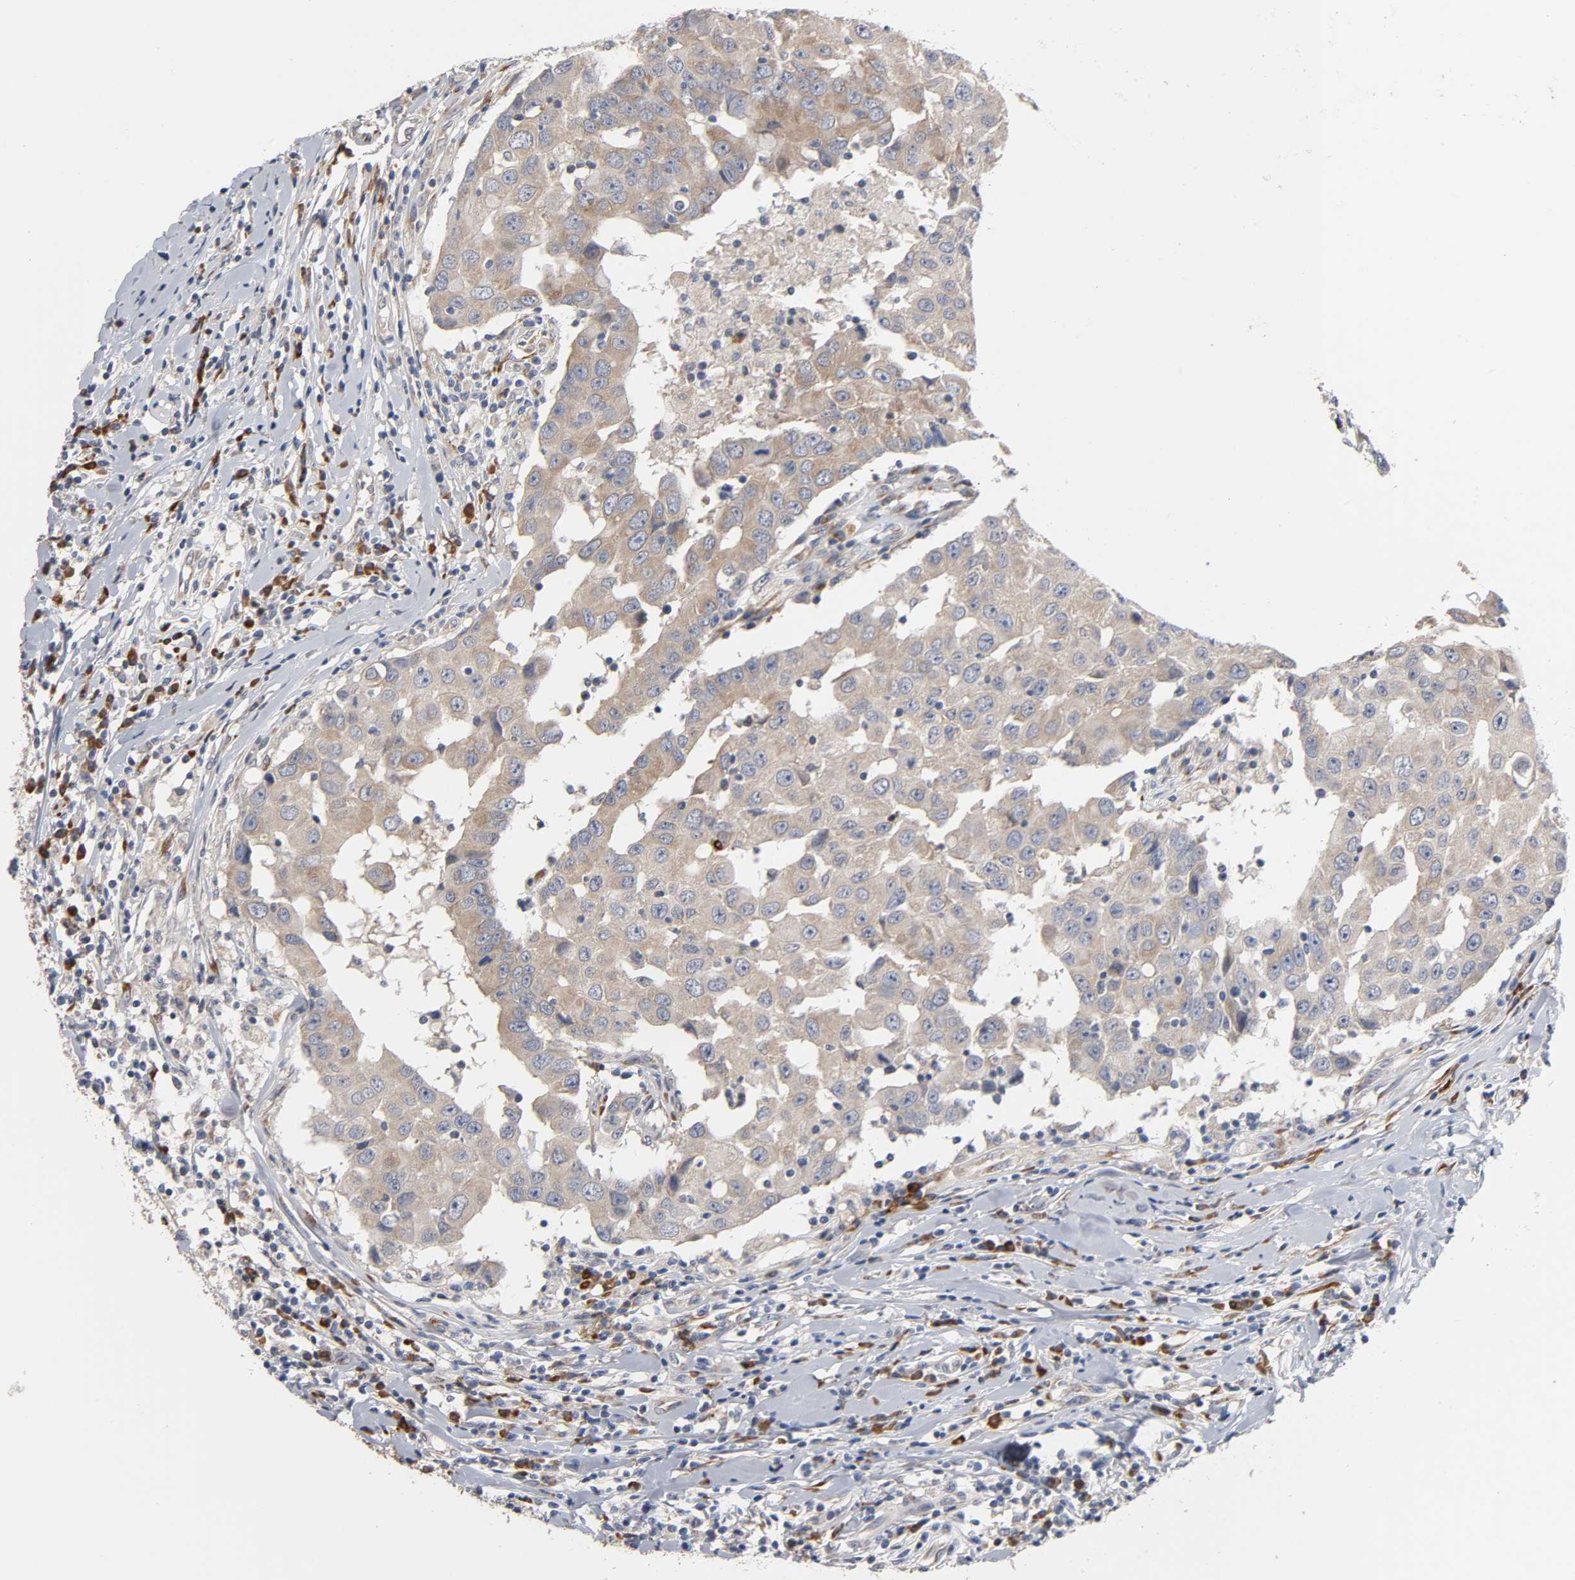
{"staining": {"intensity": "weak", "quantity": ">75%", "location": "cytoplasmic/membranous"}, "tissue": "breast cancer", "cell_type": "Tumor cells", "image_type": "cancer", "snomed": [{"axis": "morphology", "description": "Duct carcinoma"}, {"axis": "topography", "description": "Breast"}], "caption": "This is a photomicrograph of immunohistochemistry (IHC) staining of breast cancer, which shows weak staining in the cytoplasmic/membranous of tumor cells.", "gene": "HDLBP", "patient": {"sex": "female", "age": 27}}